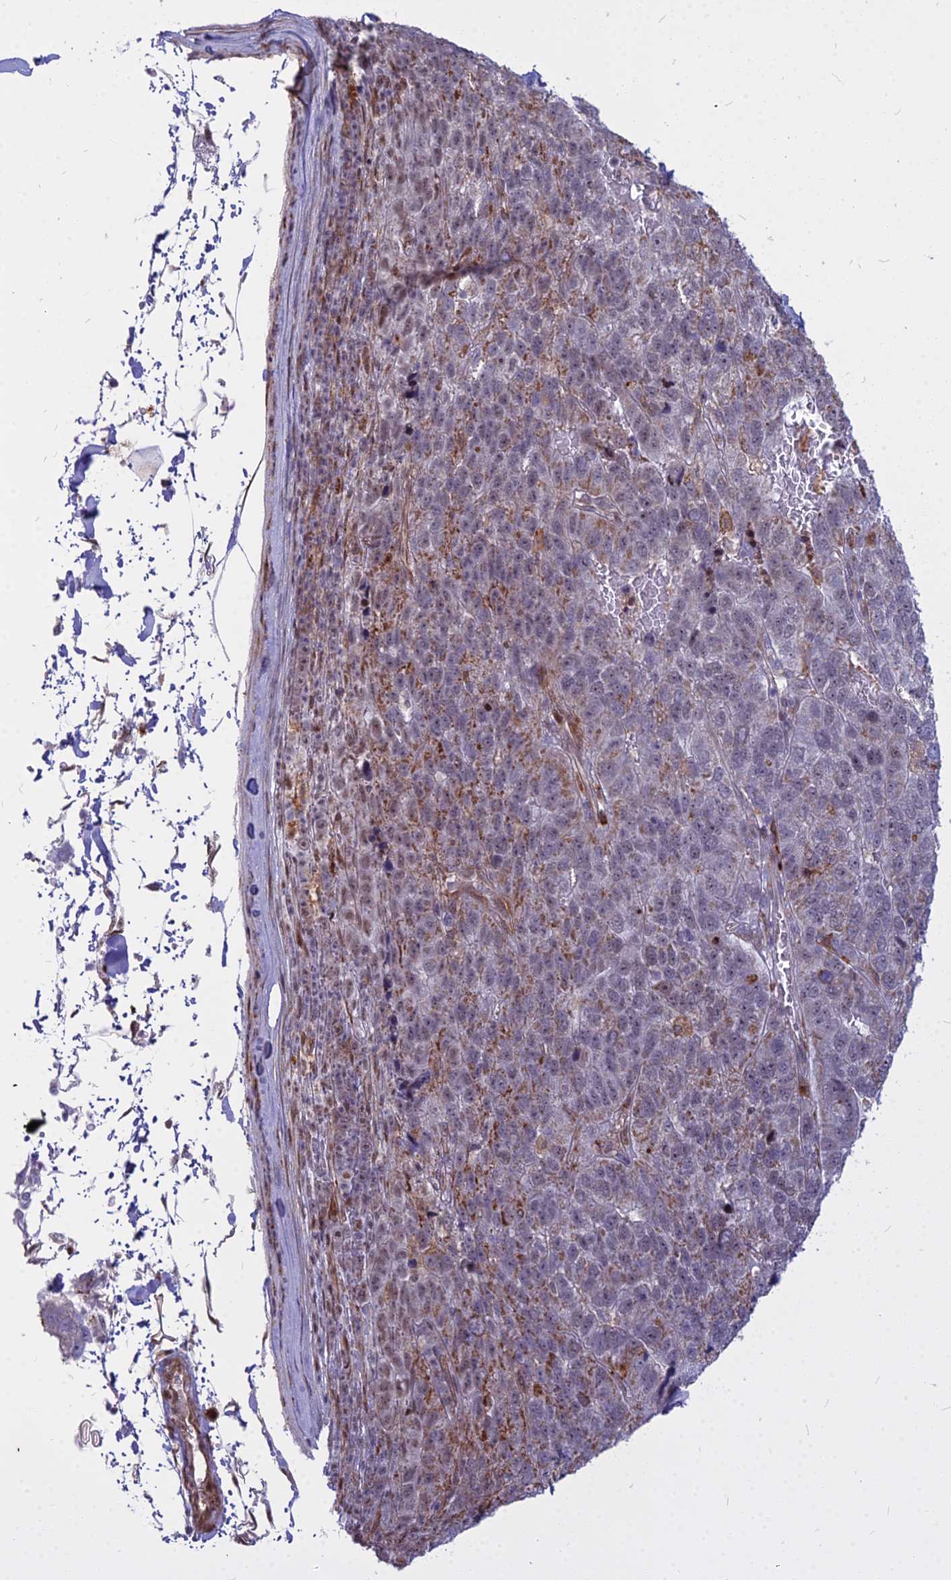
{"staining": {"intensity": "negative", "quantity": "none", "location": "none"}, "tissue": "pancreatic cancer", "cell_type": "Tumor cells", "image_type": "cancer", "snomed": [{"axis": "morphology", "description": "Adenocarcinoma, NOS"}, {"axis": "topography", "description": "Pancreas"}], "caption": "An immunohistochemistry (IHC) histopathology image of adenocarcinoma (pancreatic) is shown. There is no staining in tumor cells of adenocarcinoma (pancreatic).", "gene": "ALG10", "patient": {"sex": "female", "age": 61}}